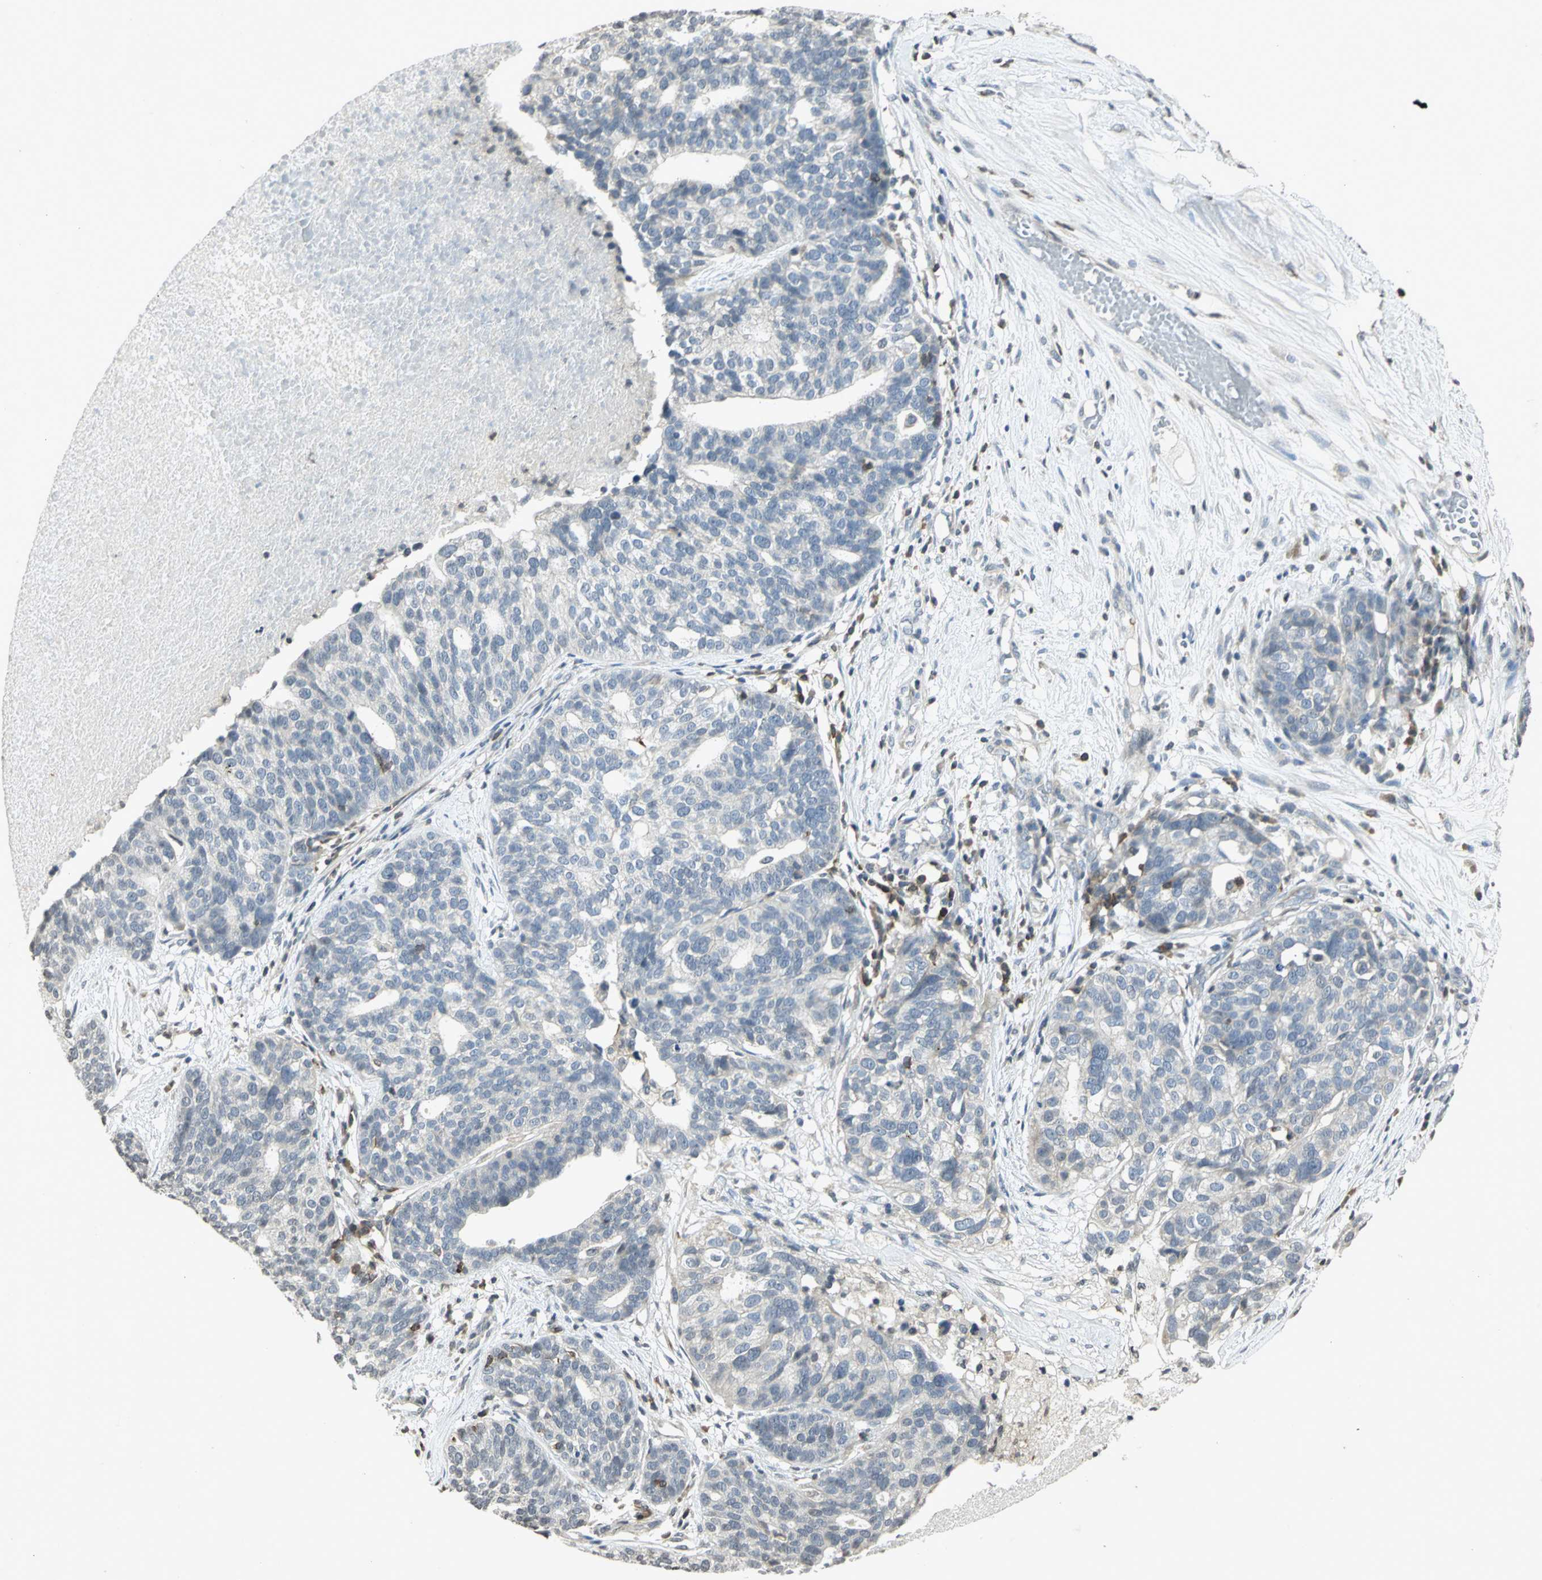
{"staining": {"intensity": "negative", "quantity": "none", "location": "none"}, "tissue": "ovarian cancer", "cell_type": "Tumor cells", "image_type": "cancer", "snomed": [{"axis": "morphology", "description": "Cystadenocarcinoma, serous, NOS"}, {"axis": "topography", "description": "Ovary"}], "caption": "There is no significant staining in tumor cells of ovarian cancer. Brightfield microscopy of immunohistochemistry (IHC) stained with DAB (3,3'-diaminobenzidine) (brown) and hematoxylin (blue), captured at high magnification.", "gene": "IL16", "patient": {"sex": "female", "age": 59}}